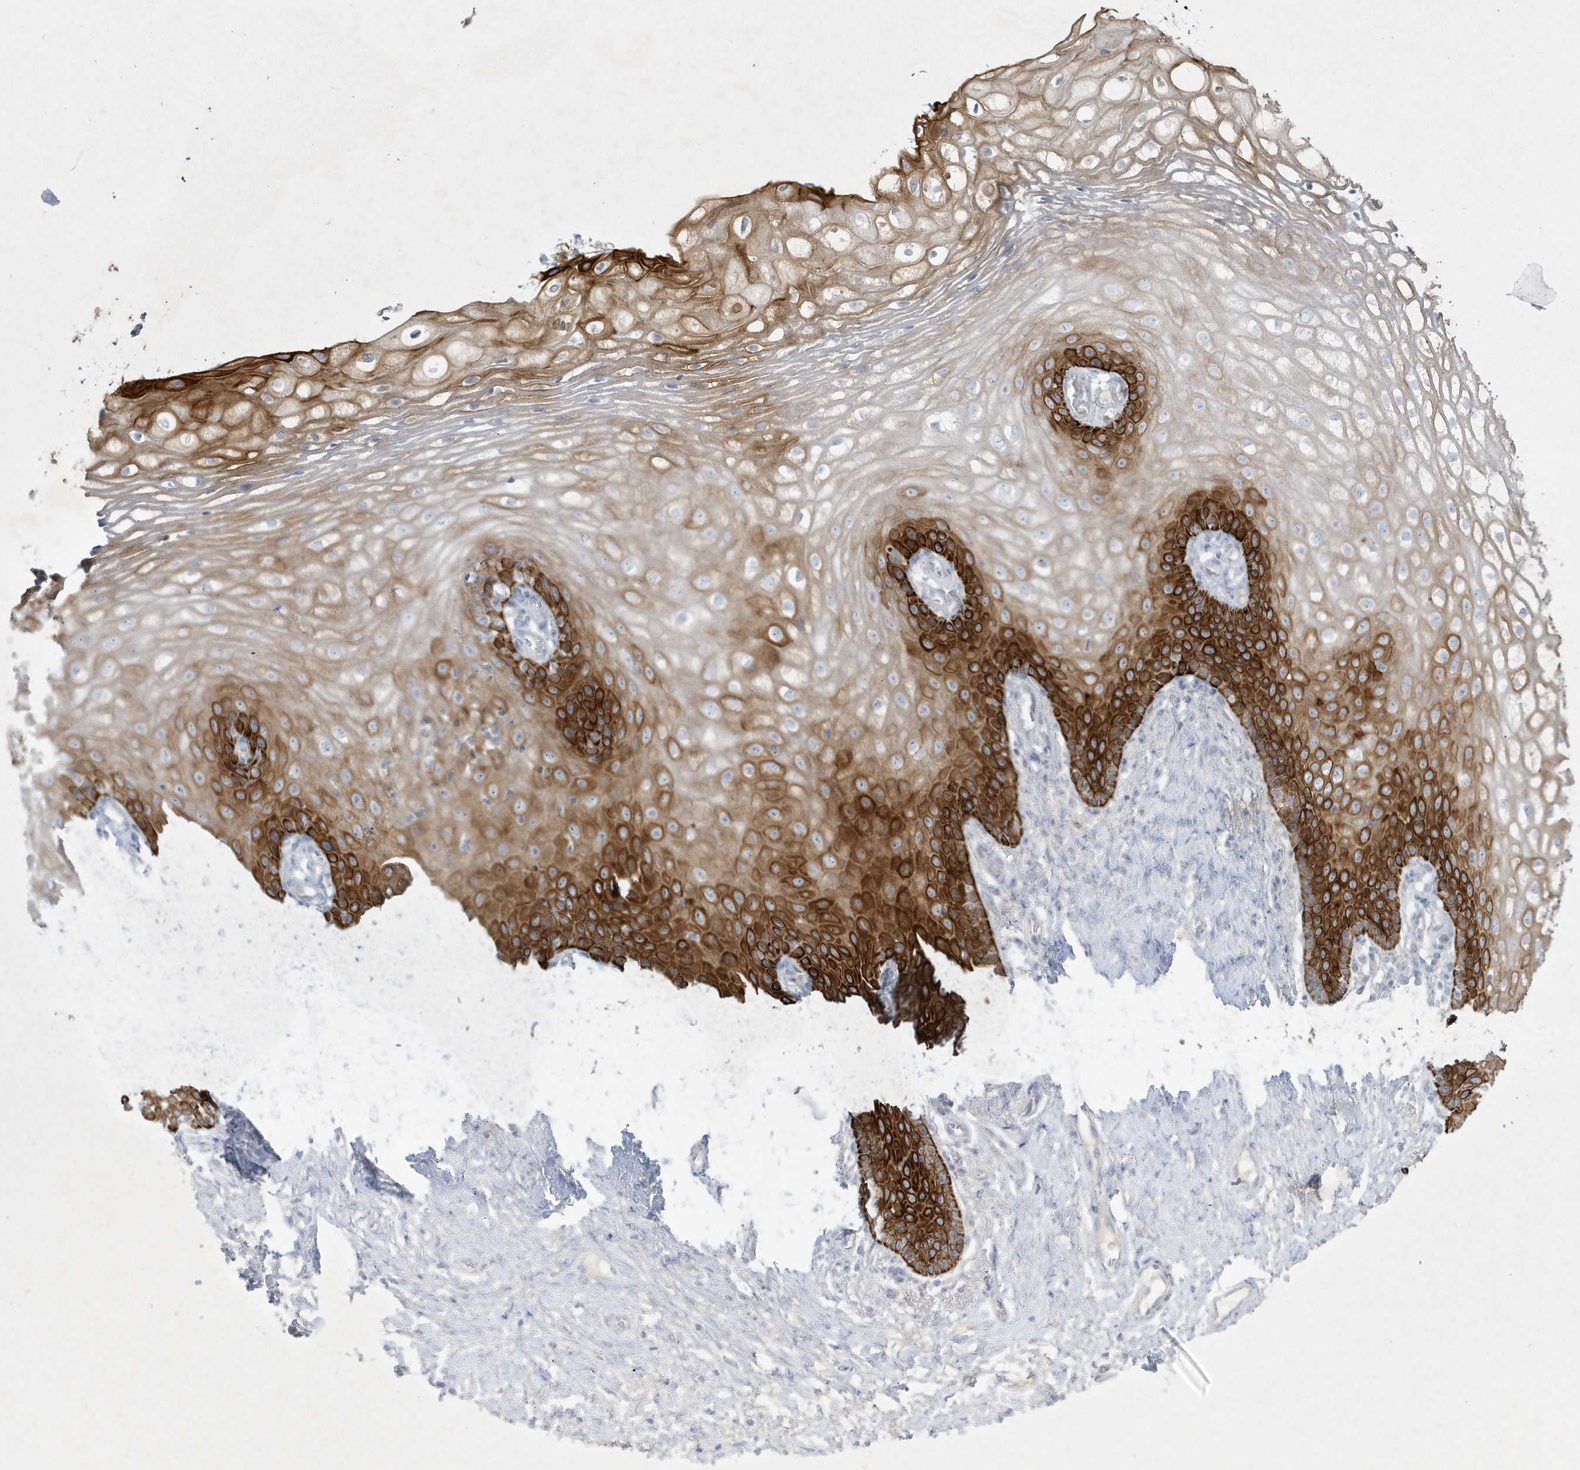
{"staining": {"intensity": "strong", "quantity": "25%-75%", "location": "cytoplasmic/membranous"}, "tissue": "vagina", "cell_type": "Squamous epithelial cells", "image_type": "normal", "snomed": [{"axis": "morphology", "description": "Normal tissue, NOS"}, {"axis": "topography", "description": "Vagina"}], "caption": "DAB immunohistochemical staining of benign human vagina reveals strong cytoplasmic/membranous protein positivity in about 25%-75% of squamous epithelial cells. (brown staining indicates protein expression, while blue staining denotes nuclei).", "gene": "CCDC24", "patient": {"sex": "female", "age": 60}}